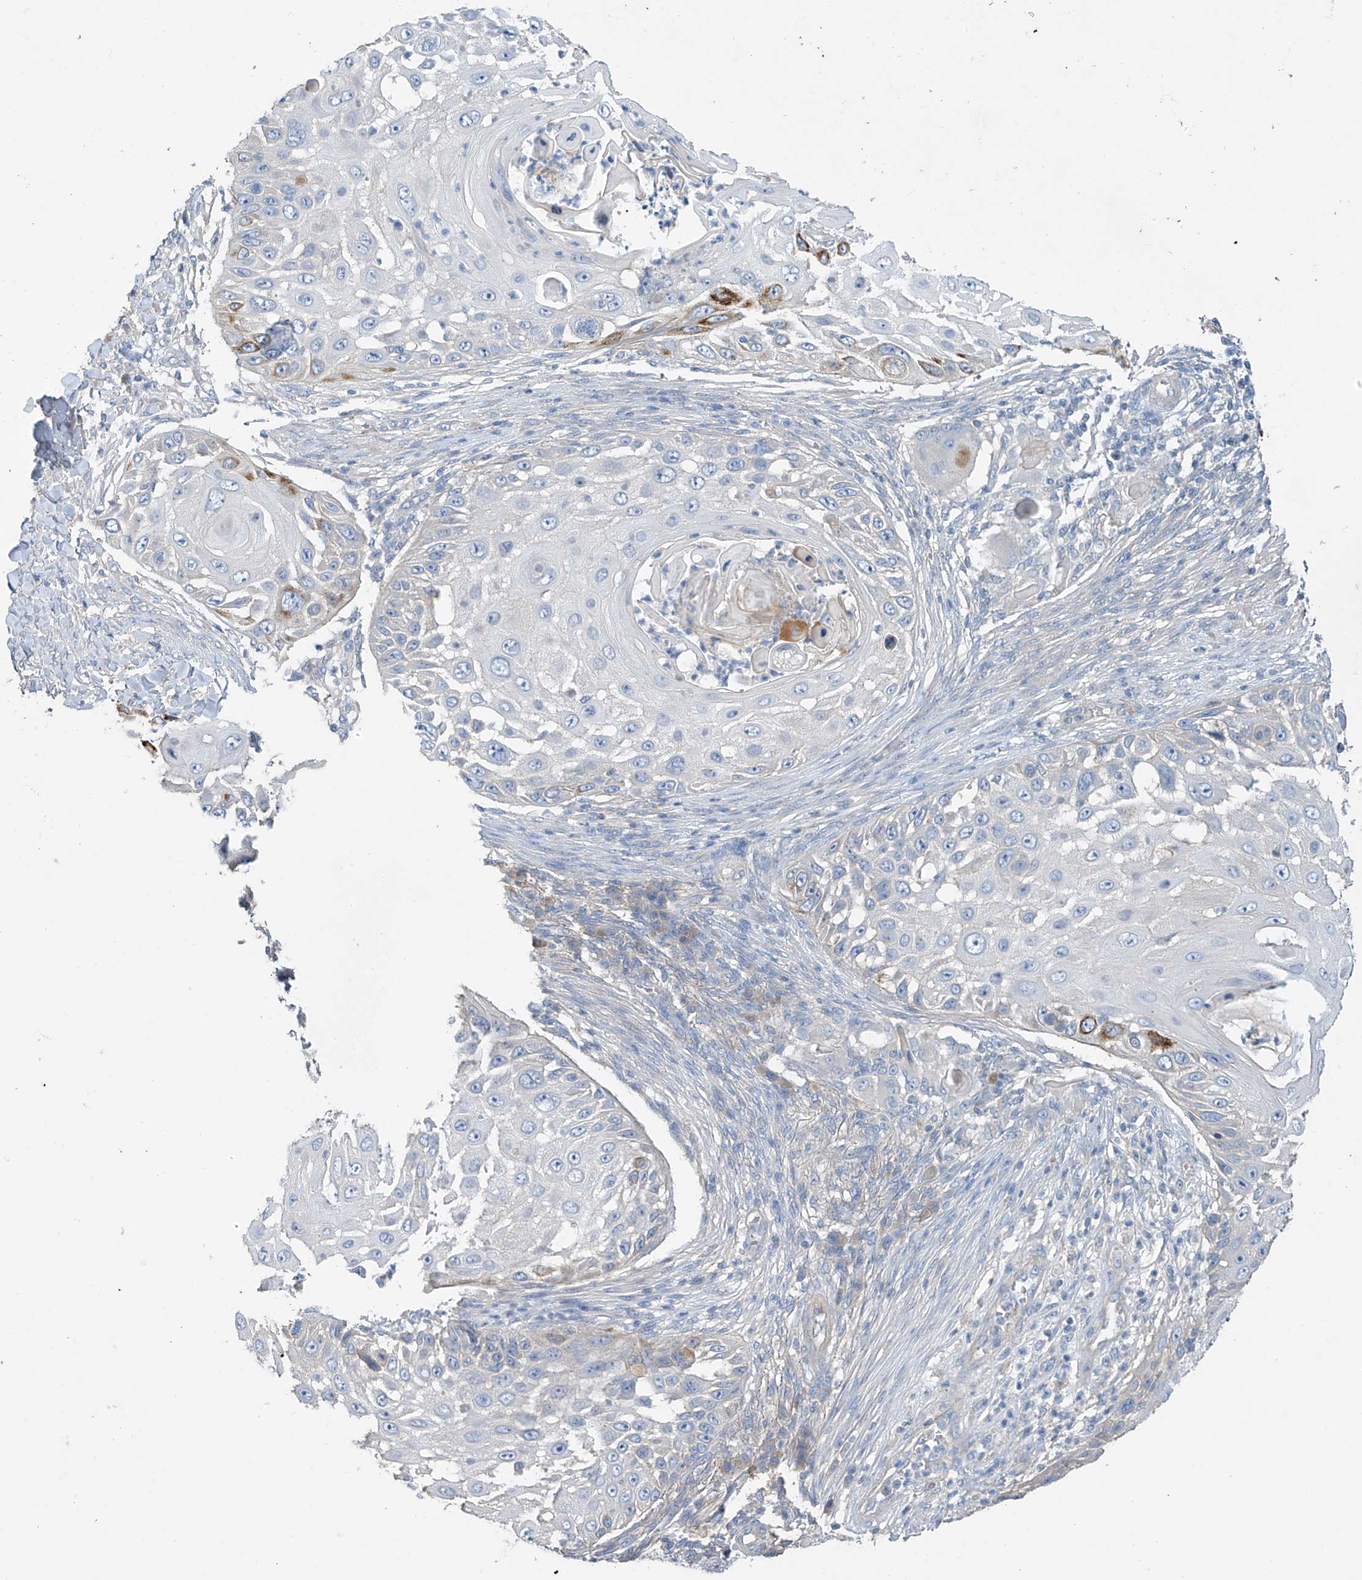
{"staining": {"intensity": "moderate", "quantity": "<25%", "location": "cytoplasmic/membranous"}, "tissue": "skin cancer", "cell_type": "Tumor cells", "image_type": "cancer", "snomed": [{"axis": "morphology", "description": "Squamous cell carcinoma, NOS"}, {"axis": "topography", "description": "Skin"}], "caption": "Immunohistochemical staining of skin squamous cell carcinoma displays low levels of moderate cytoplasmic/membranous staining in approximately <25% of tumor cells.", "gene": "PRSS12", "patient": {"sex": "female", "age": 44}}